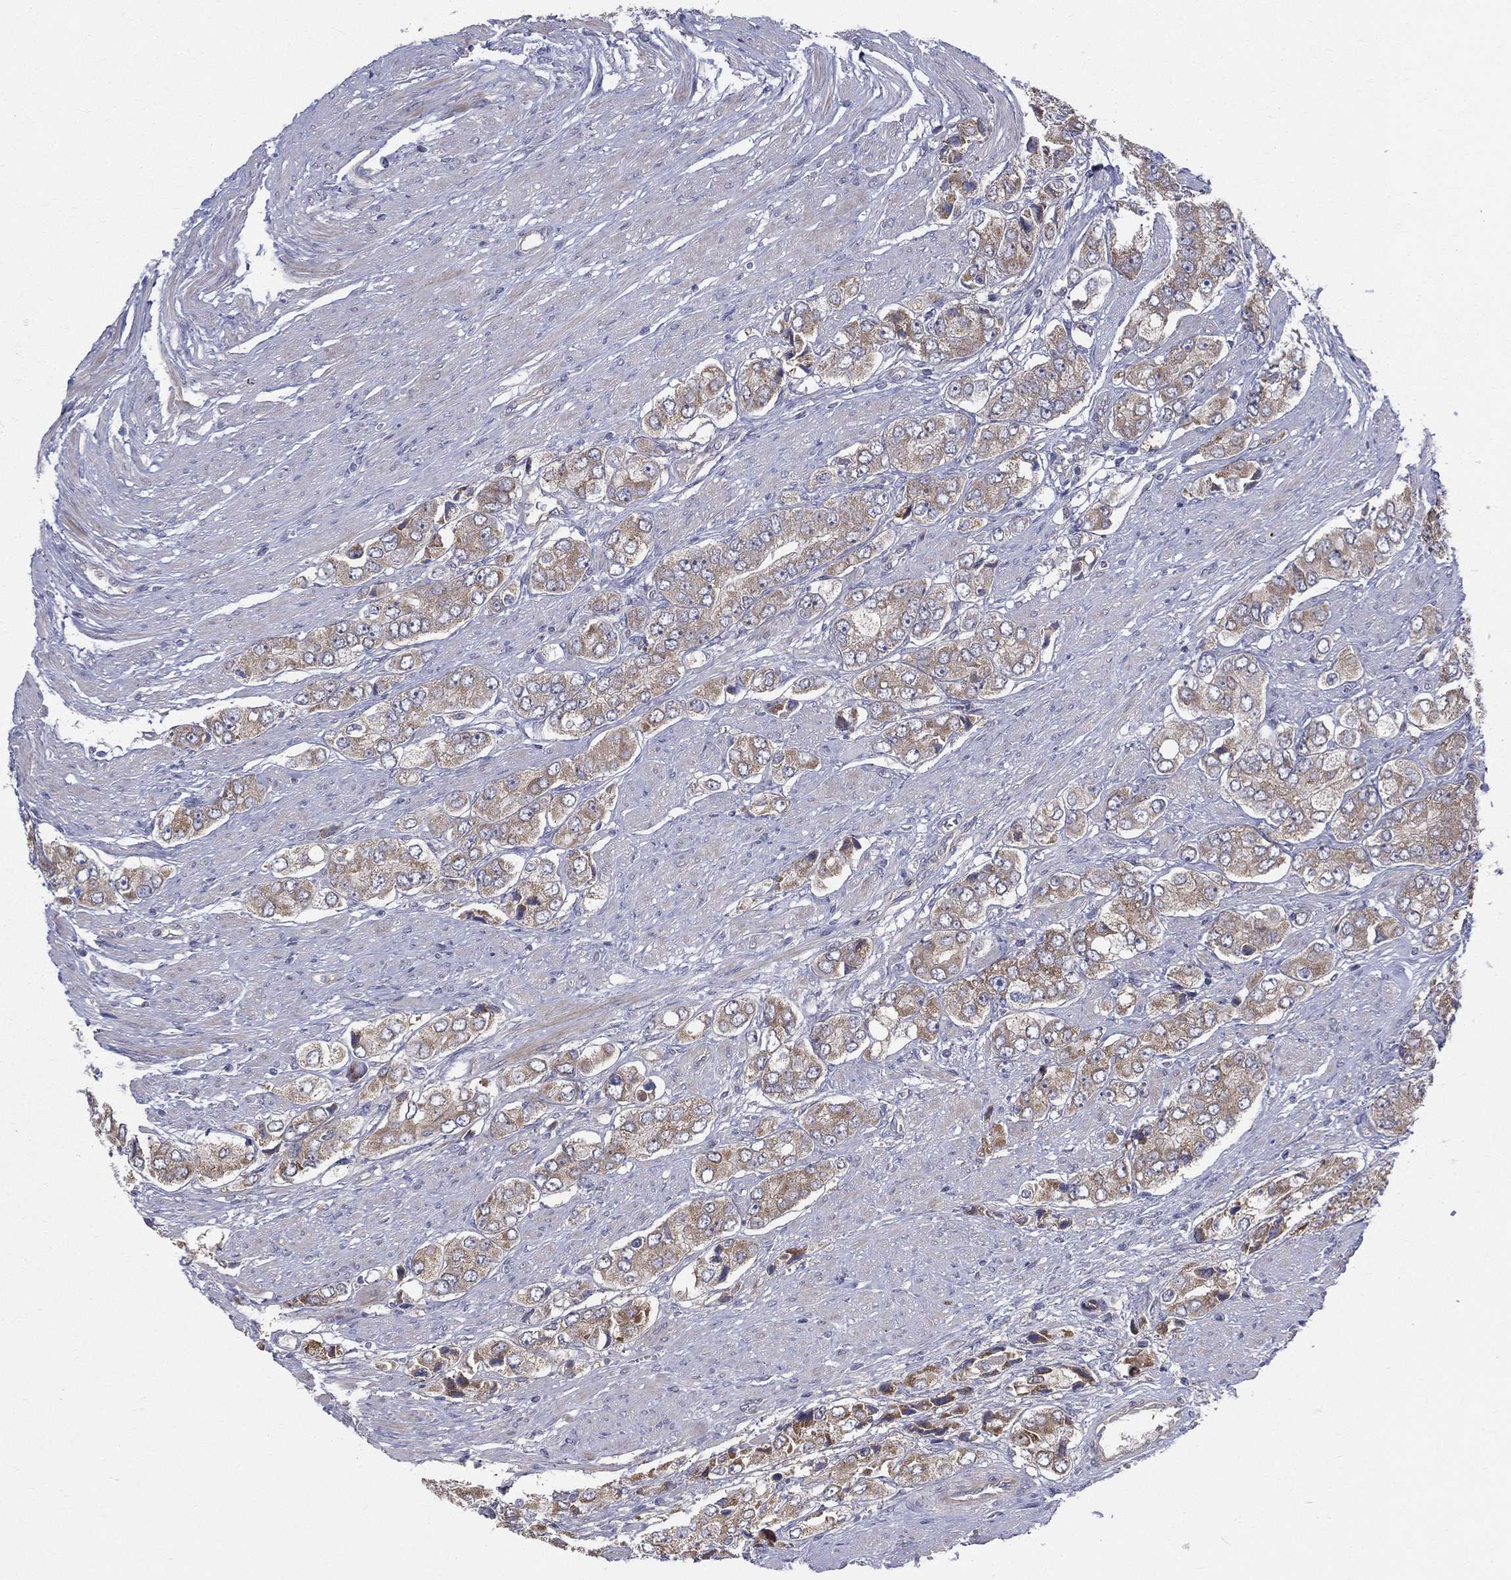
{"staining": {"intensity": "moderate", "quantity": ">75%", "location": "cytoplasmic/membranous"}, "tissue": "prostate cancer", "cell_type": "Tumor cells", "image_type": "cancer", "snomed": [{"axis": "morphology", "description": "Adenocarcinoma, Low grade"}, {"axis": "topography", "description": "Prostate"}], "caption": "Immunohistochemical staining of human prostate cancer reveals moderate cytoplasmic/membranous protein expression in about >75% of tumor cells.", "gene": "POMZP3", "patient": {"sex": "male", "age": 69}}